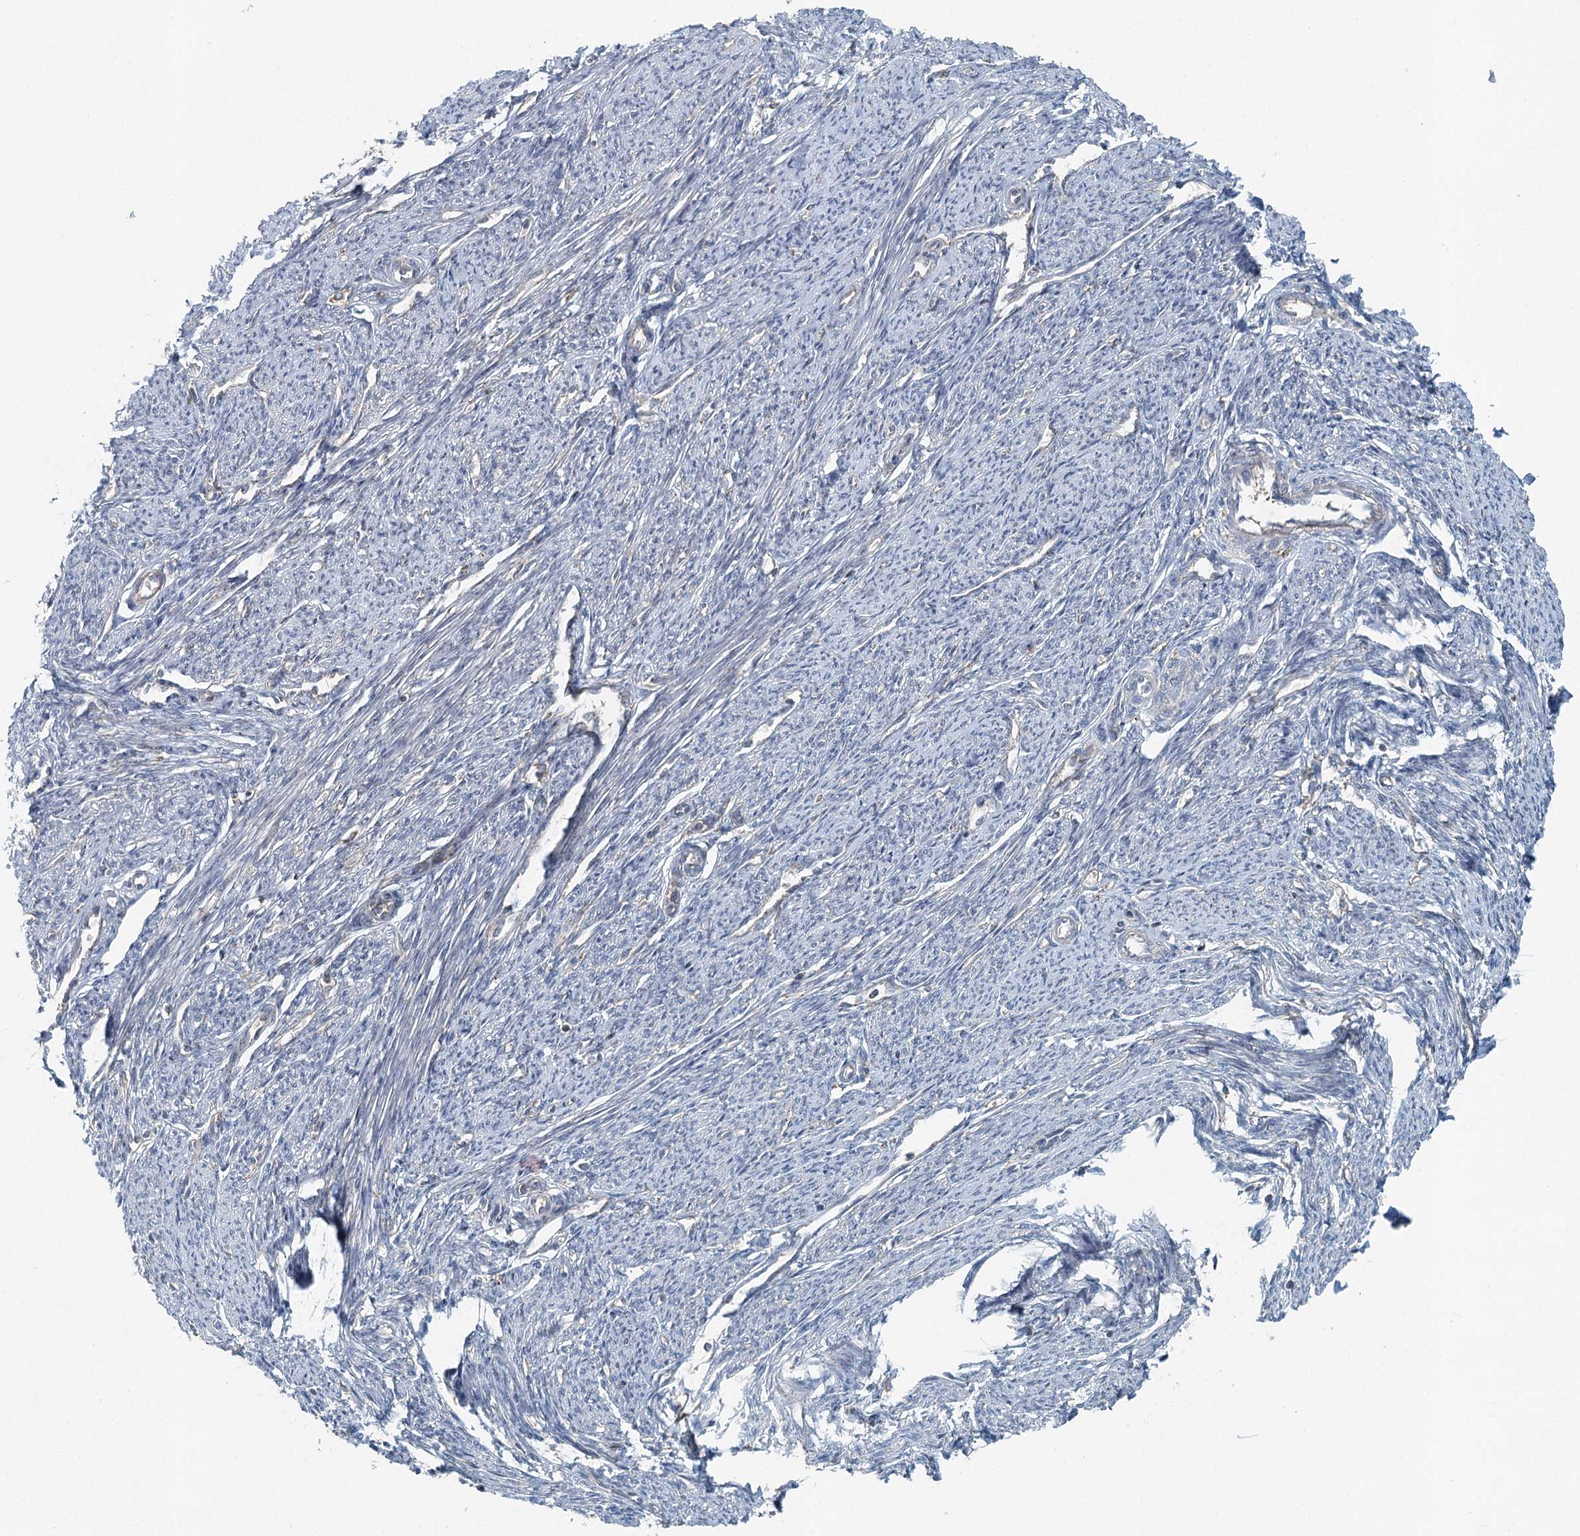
{"staining": {"intensity": "weak", "quantity": "<25%", "location": "cytoplasmic/membranous"}, "tissue": "smooth muscle", "cell_type": "Smooth muscle cells", "image_type": "normal", "snomed": [{"axis": "morphology", "description": "Normal tissue, NOS"}, {"axis": "topography", "description": "Smooth muscle"}, {"axis": "topography", "description": "Uterus"}], "caption": "An IHC photomicrograph of benign smooth muscle is shown. There is no staining in smooth muscle cells of smooth muscle.", "gene": "SKIC3", "patient": {"sex": "female", "age": 59}}